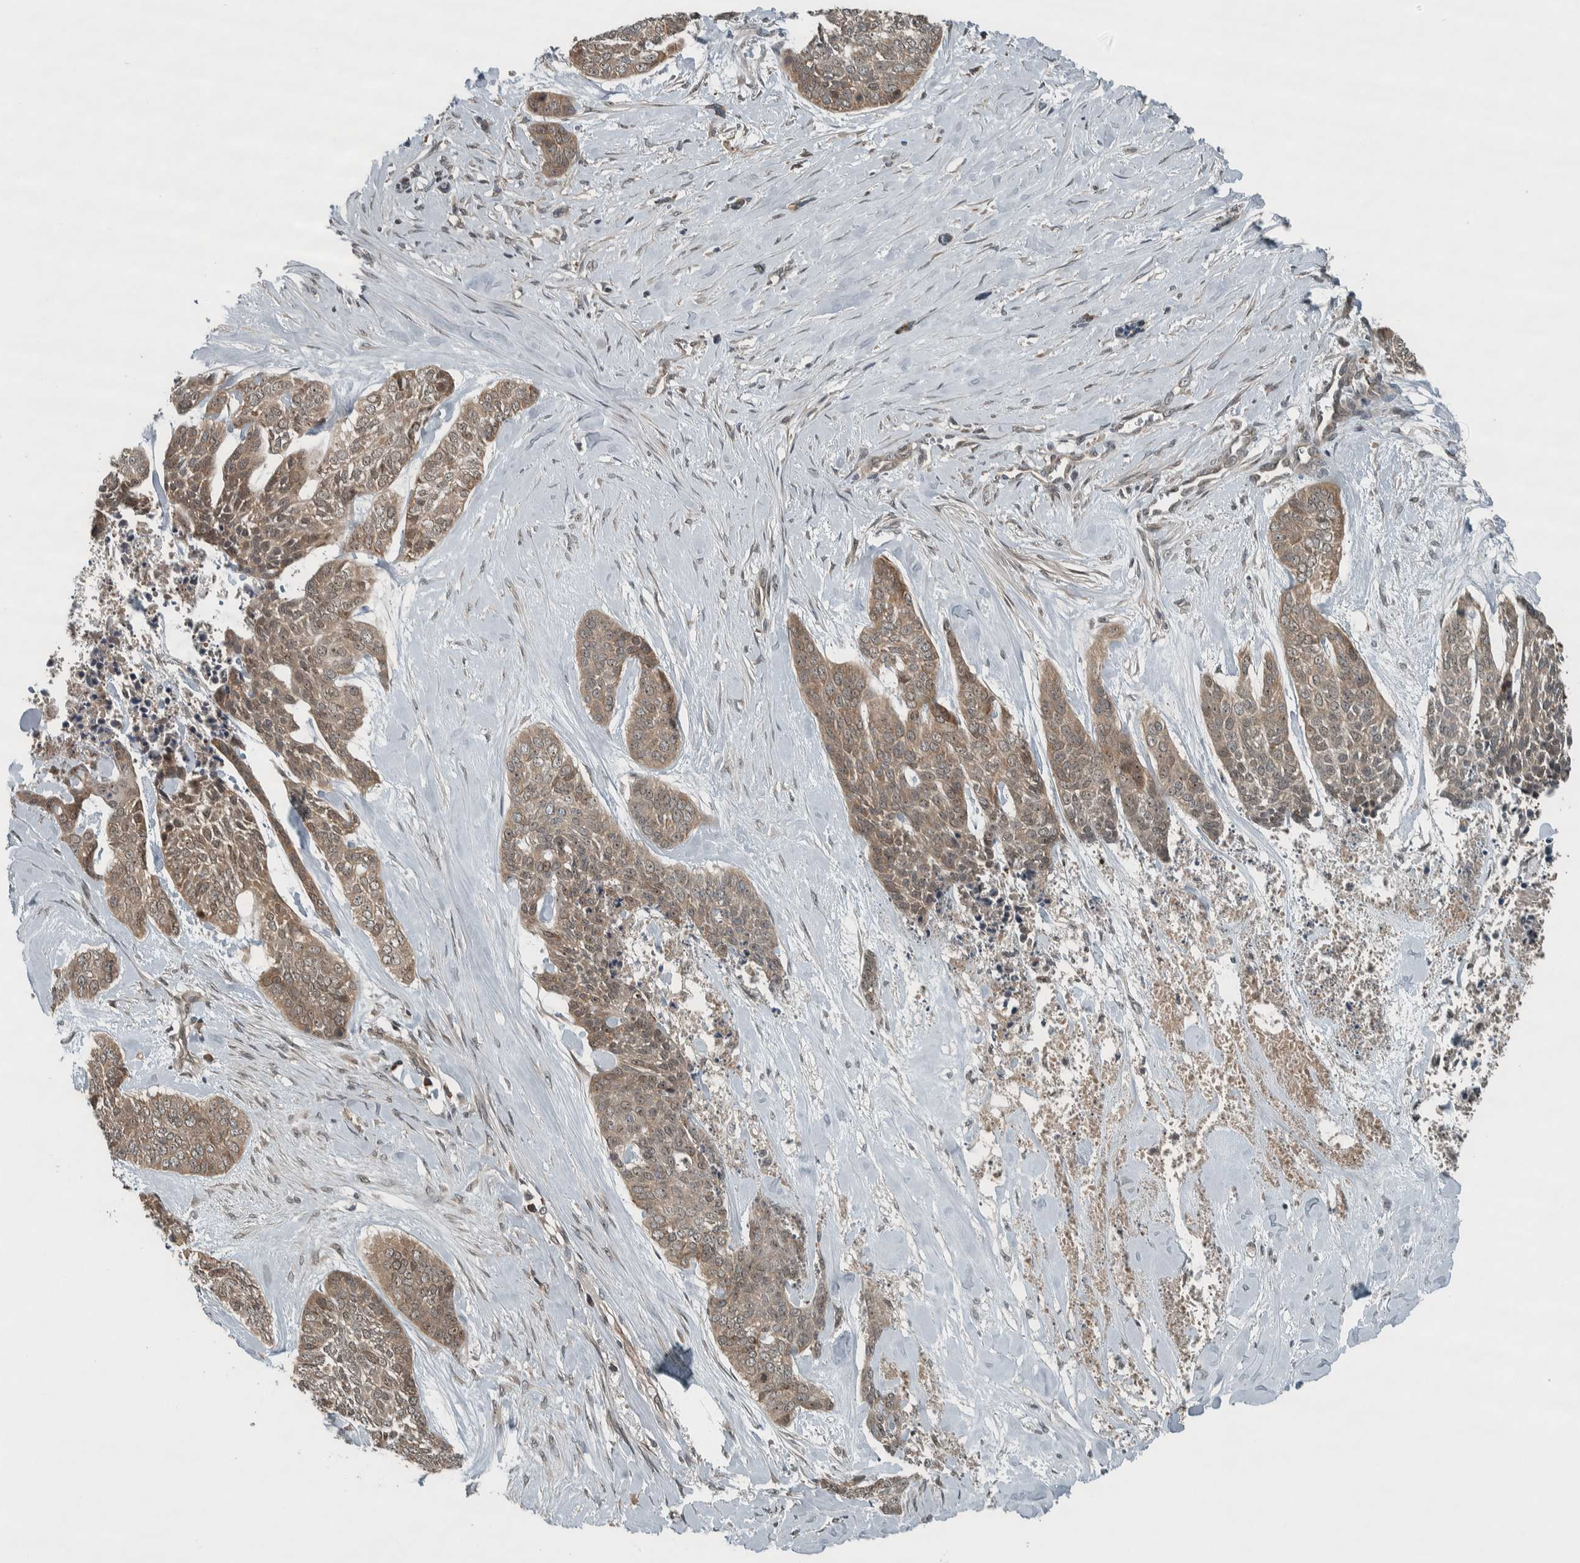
{"staining": {"intensity": "weak", "quantity": ">75%", "location": "cytoplasmic/membranous,nuclear"}, "tissue": "skin cancer", "cell_type": "Tumor cells", "image_type": "cancer", "snomed": [{"axis": "morphology", "description": "Basal cell carcinoma"}, {"axis": "topography", "description": "Skin"}], "caption": "Protein analysis of basal cell carcinoma (skin) tissue displays weak cytoplasmic/membranous and nuclear positivity in approximately >75% of tumor cells. Immunohistochemistry stains the protein in brown and the nuclei are stained blue.", "gene": "XPO5", "patient": {"sex": "female", "age": 64}}